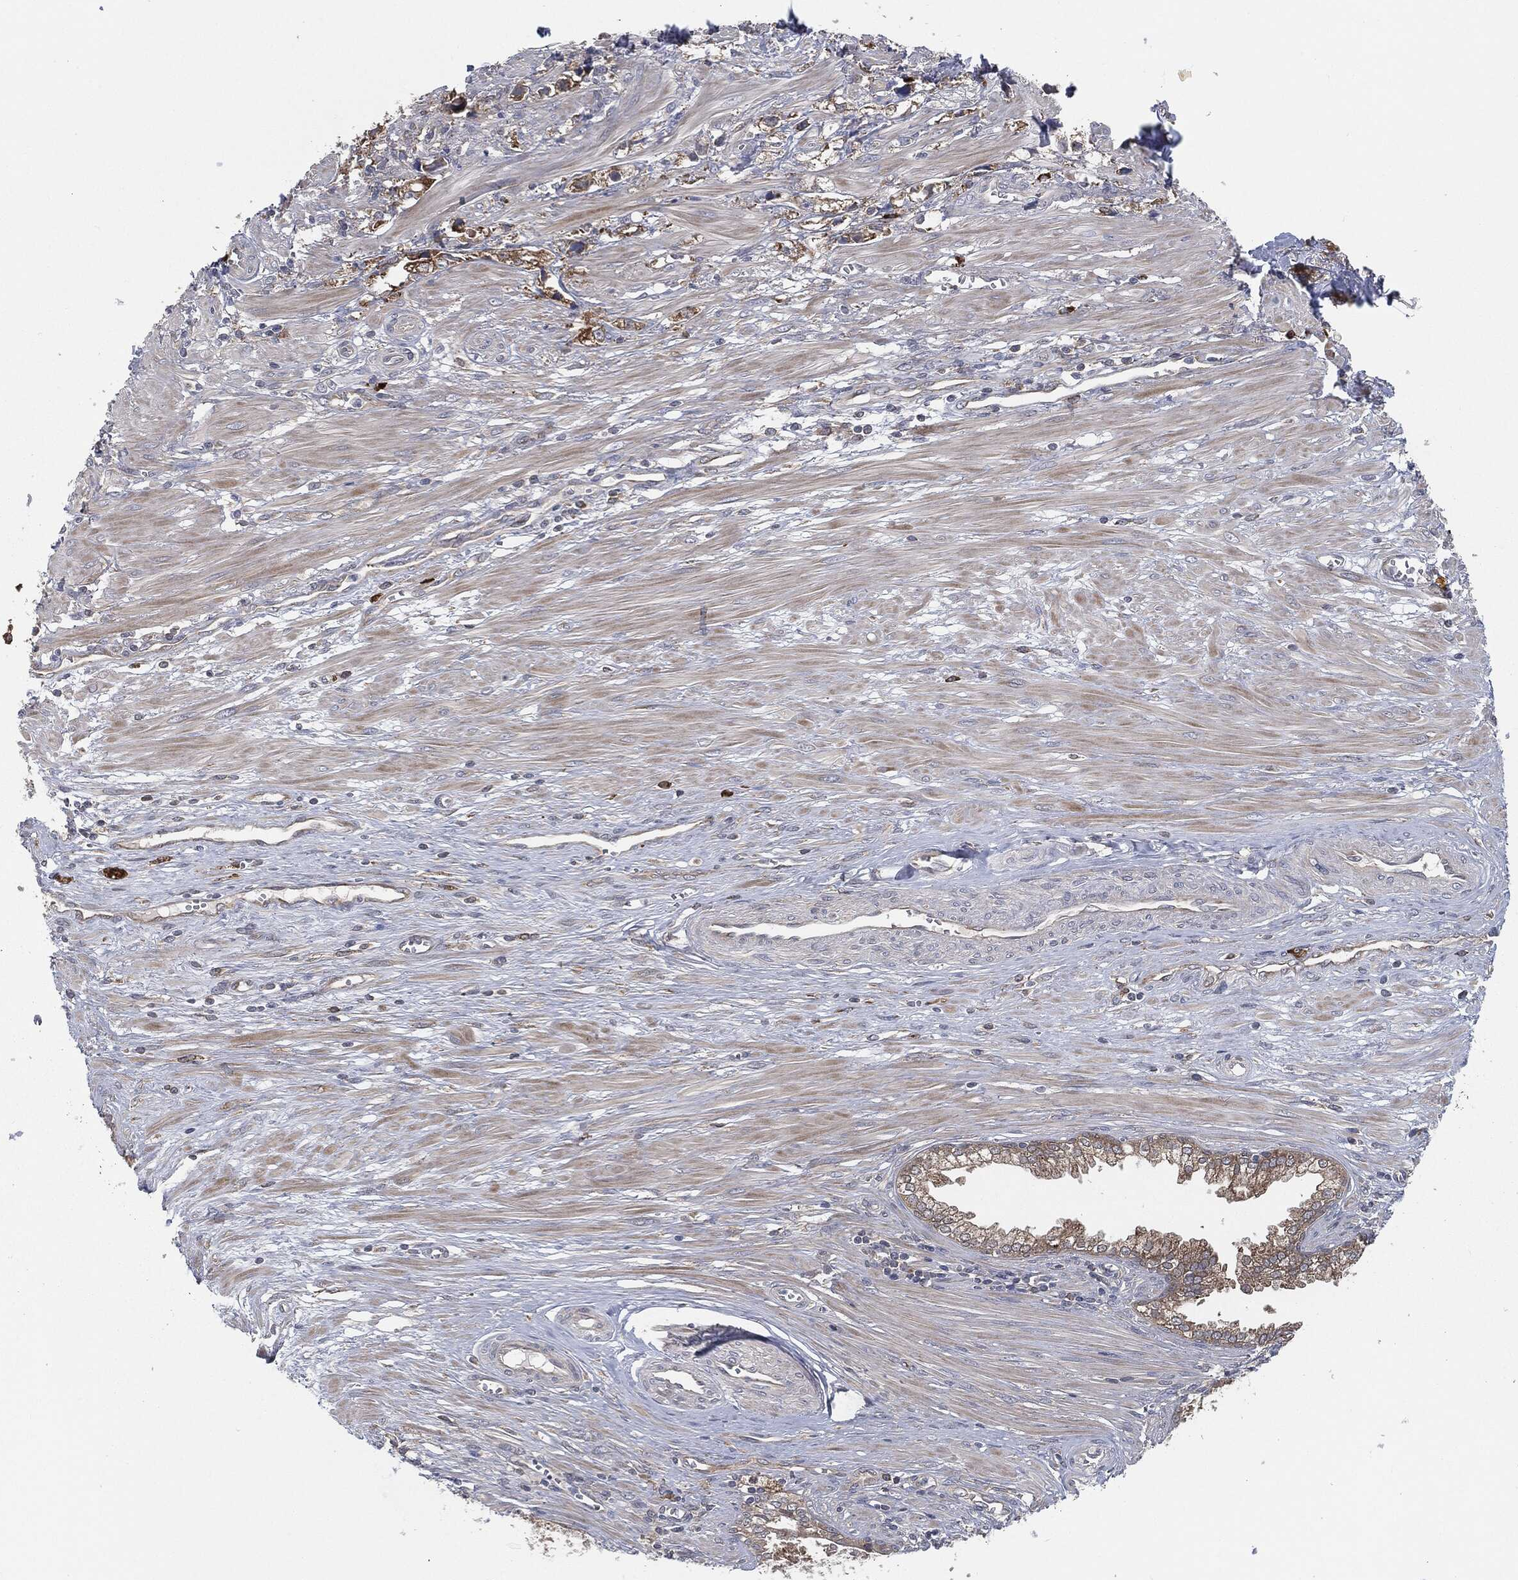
{"staining": {"intensity": "moderate", "quantity": ">75%", "location": "cytoplasmic/membranous"}, "tissue": "prostate cancer", "cell_type": "Tumor cells", "image_type": "cancer", "snomed": [{"axis": "morphology", "description": "Adenocarcinoma, NOS"}, {"axis": "topography", "description": "Prostate and seminal vesicle, NOS"}, {"axis": "topography", "description": "Prostate"}], "caption": "Brown immunohistochemical staining in human prostate cancer displays moderate cytoplasmic/membranous staining in about >75% of tumor cells.", "gene": "PRDX4", "patient": {"sex": "male", "age": 79}}